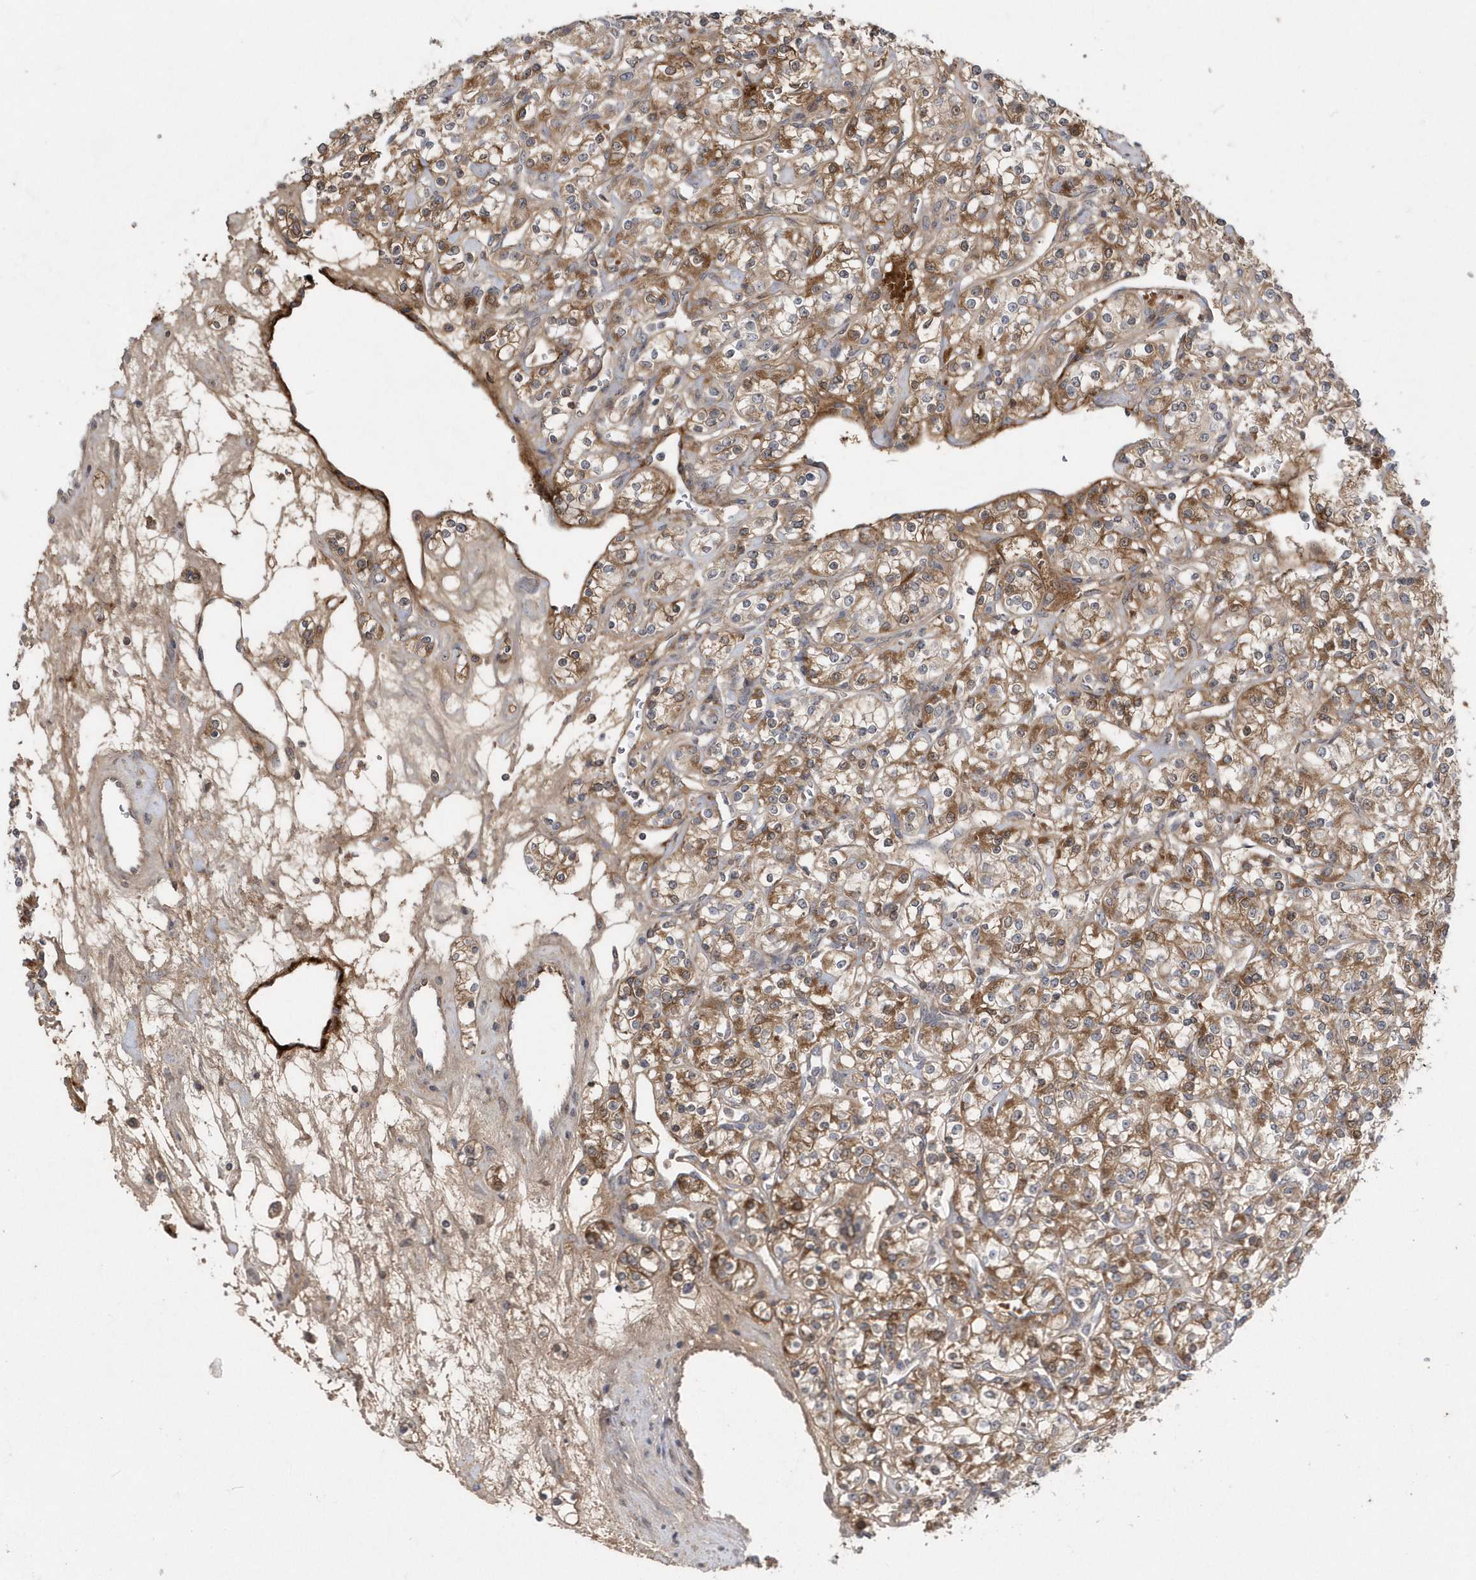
{"staining": {"intensity": "moderate", "quantity": ">75%", "location": "cytoplasmic/membranous"}, "tissue": "renal cancer", "cell_type": "Tumor cells", "image_type": "cancer", "snomed": [{"axis": "morphology", "description": "Adenocarcinoma, NOS"}, {"axis": "topography", "description": "Kidney"}], "caption": "Immunohistochemical staining of human renal adenocarcinoma demonstrates medium levels of moderate cytoplasmic/membranous staining in approximately >75% of tumor cells.", "gene": "HMGCS1", "patient": {"sex": "male", "age": 77}}